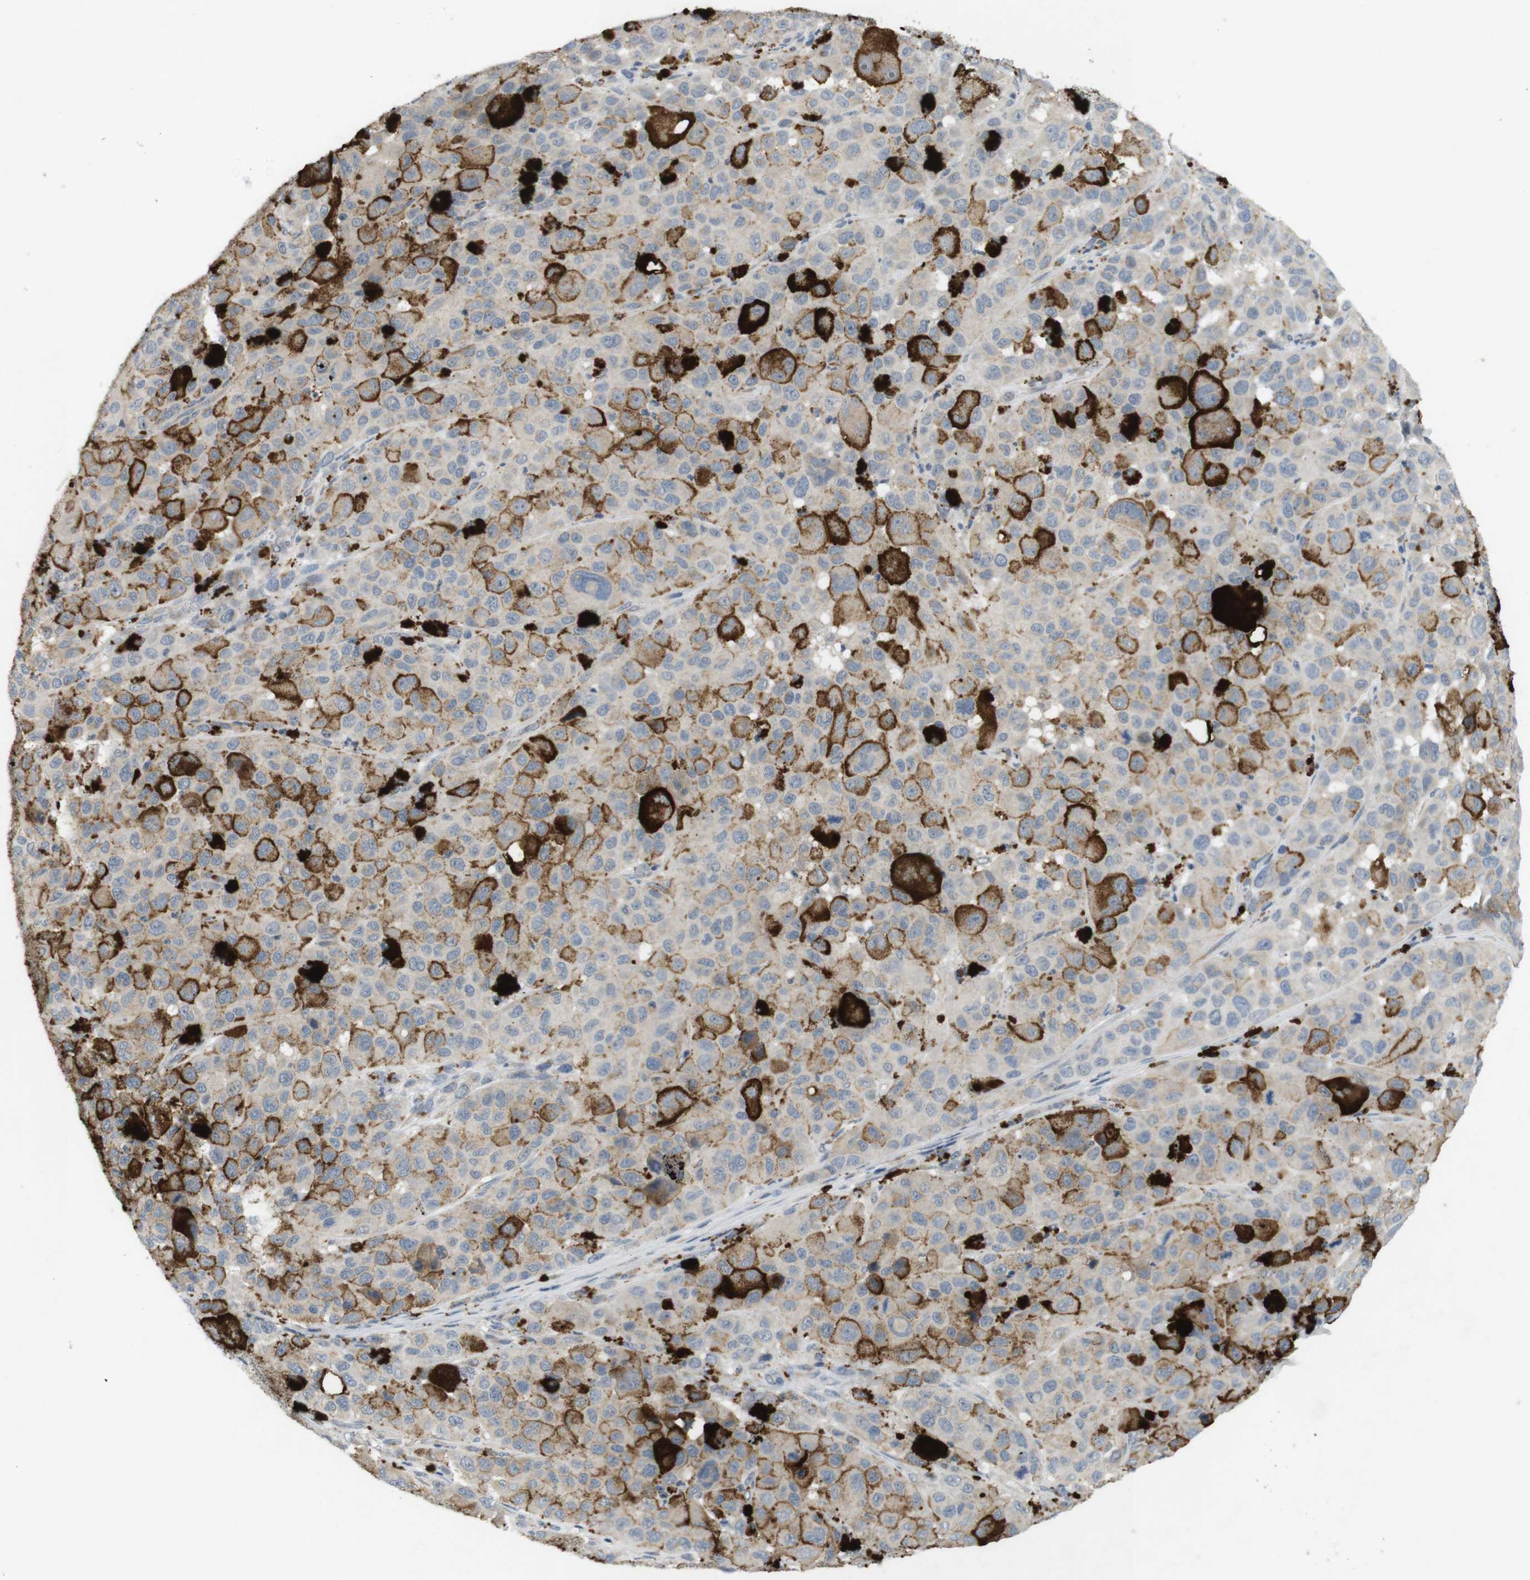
{"staining": {"intensity": "moderate", "quantity": "25%-75%", "location": "cytoplasmic/membranous"}, "tissue": "melanoma", "cell_type": "Tumor cells", "image_type": "cancer", "snomed": [{"axis": "morphology", "description": "Malignant melanoma, NOS"}, {"axis": "topography", "description": "Skin"}], "caption": "Protein analysis of malignant melanoma tissue shows moderate cytoplasmic/membranous staining in approximately 25%-75% of tumor cells. The protein is stained brown, and the nuclei are stained in blue (DAB IHC with brightfield microscopy, high magnification).", "gene": "YIPF3", "patient": {"sex": "male", "age": 96}}